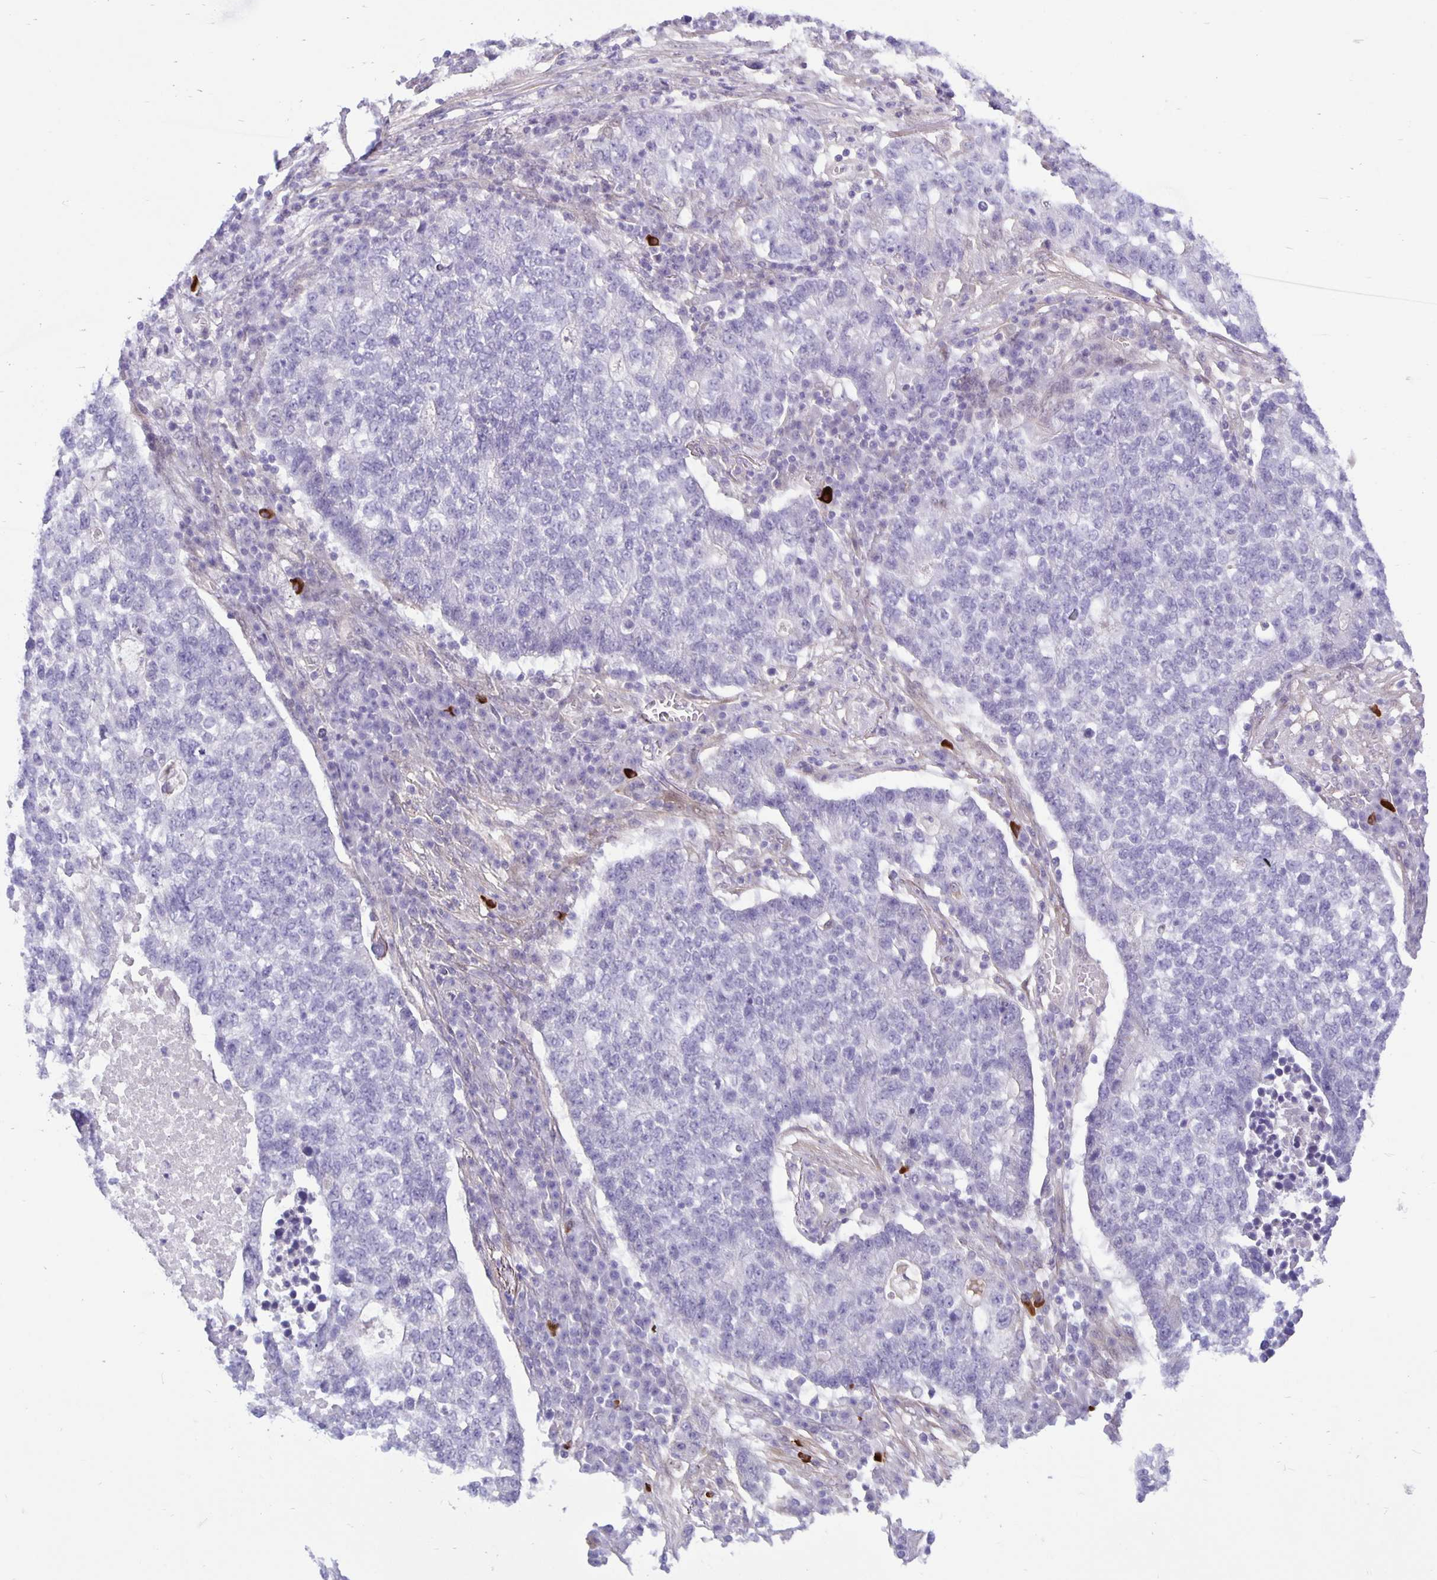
{"staining": {"intensity": "negative", "quantity": "none", "location": "none"}, "tissue": "lung cancer", "cell_type": "Tumor cells", "image_type": "cancer", "snomed": [{"axis": "morphology", "description": "Adenocarcinoma, NOS"}, {"axis": "topography", "description": "Lung"}], "caption": "Tumor cells are negative for protein expression in human lung cancer (adenocarcinoma).", "gene": "TAX1BP3", "patient": {"sex": "male", "age": 57}}